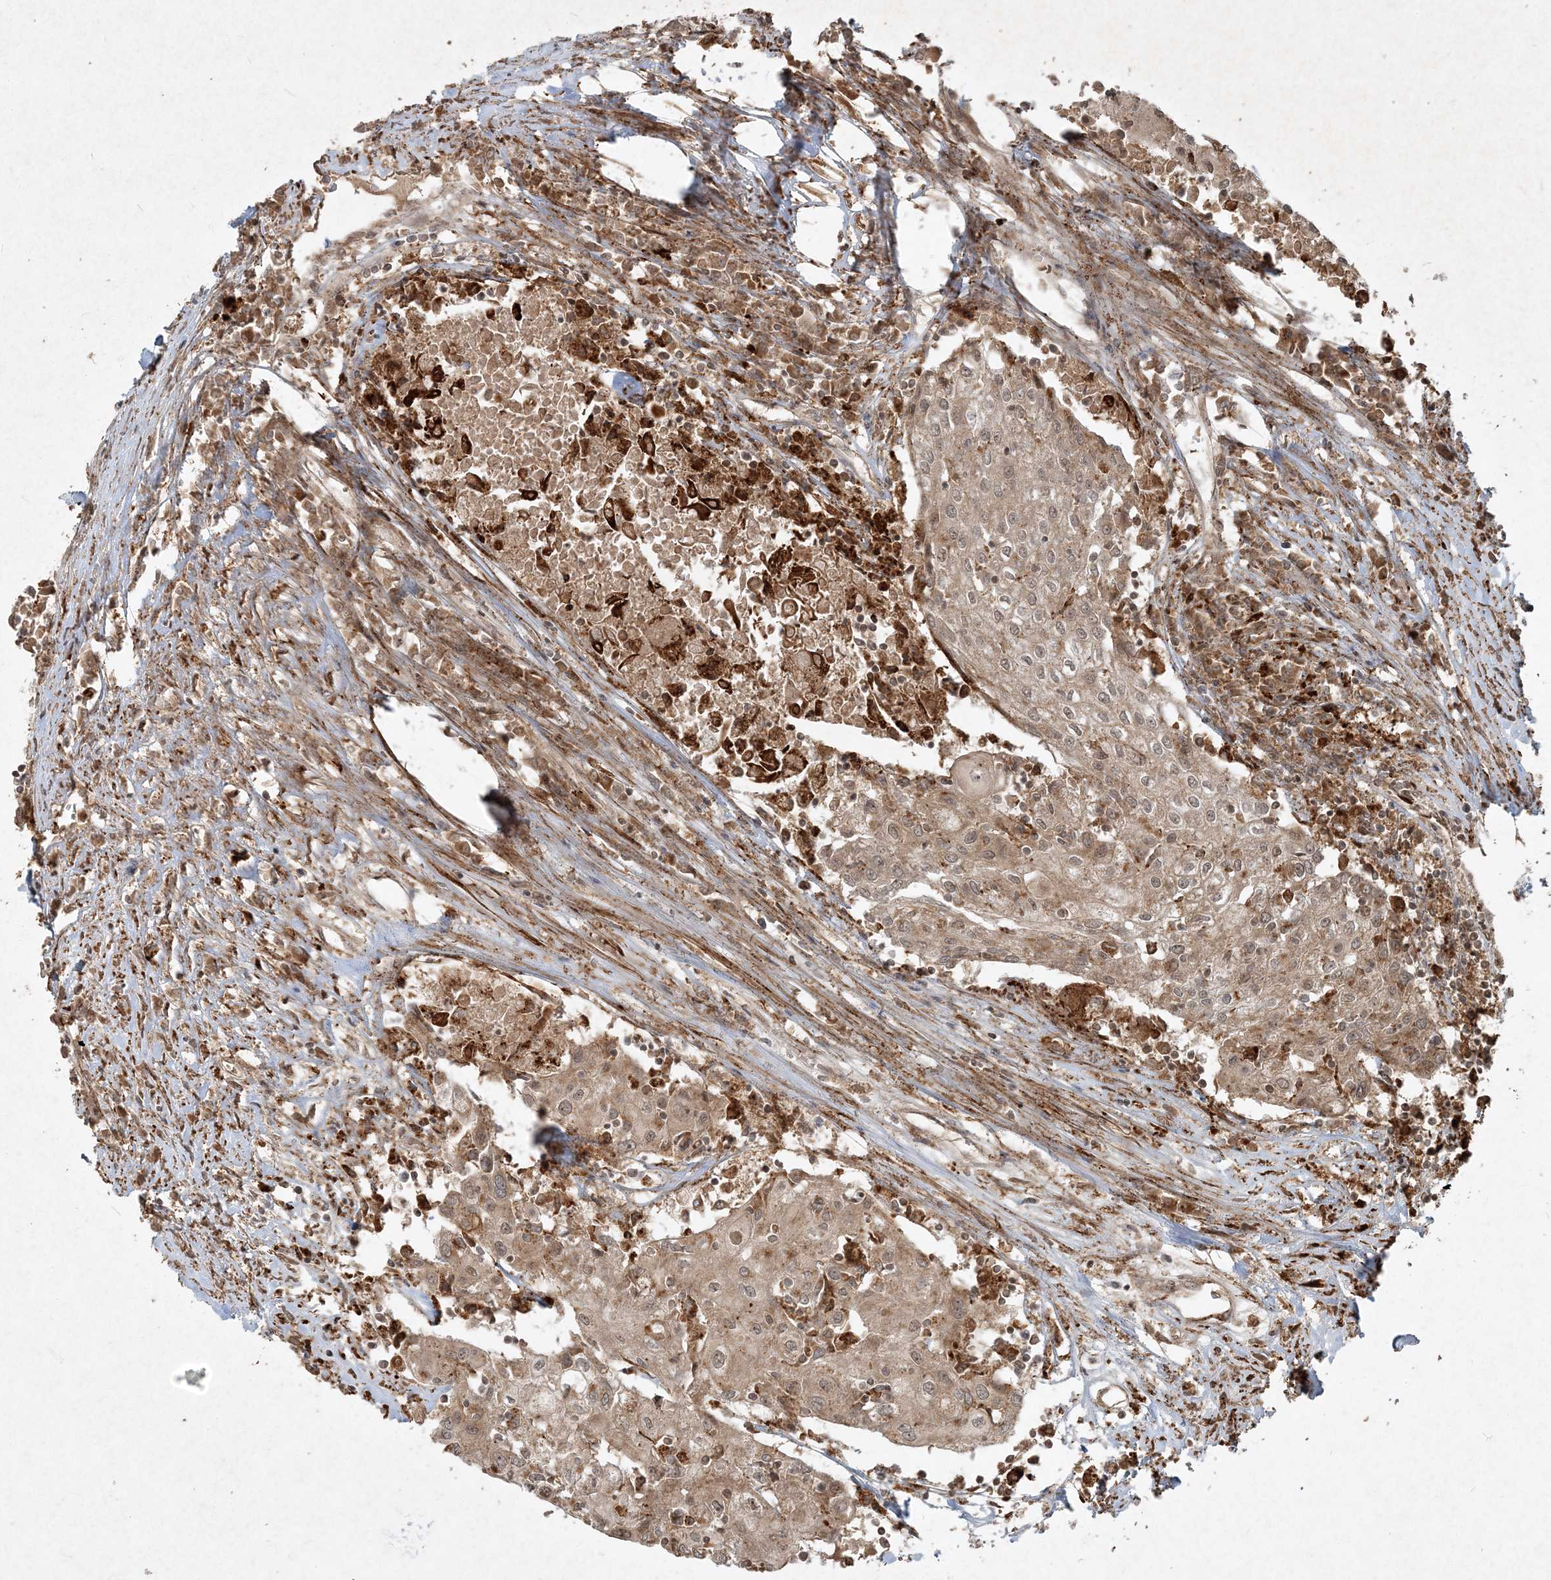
{"staining": {"intensity": "weak", "quantity": "25%-75%", "location": "cytoplasmic/membranous"}, "tissue": "urothelial cancer", "cell_type": "Tumor cells", "image_type": "cancer", "snomed": [{"axis": "morphology", "description": "Urothelial carcinoma, High grade"}, {"axis": "topography", "description": "Urinary bladder"}], "caption": "This image demonstrates immunohistochemistry staining of high-grade urothelial carcinoma, with low weak cytoplasmic/membranous staining in approximately 25%-75% of tumor cells.", "gene": "NARS1", "patient": {"sex": "female", "age": 85}}